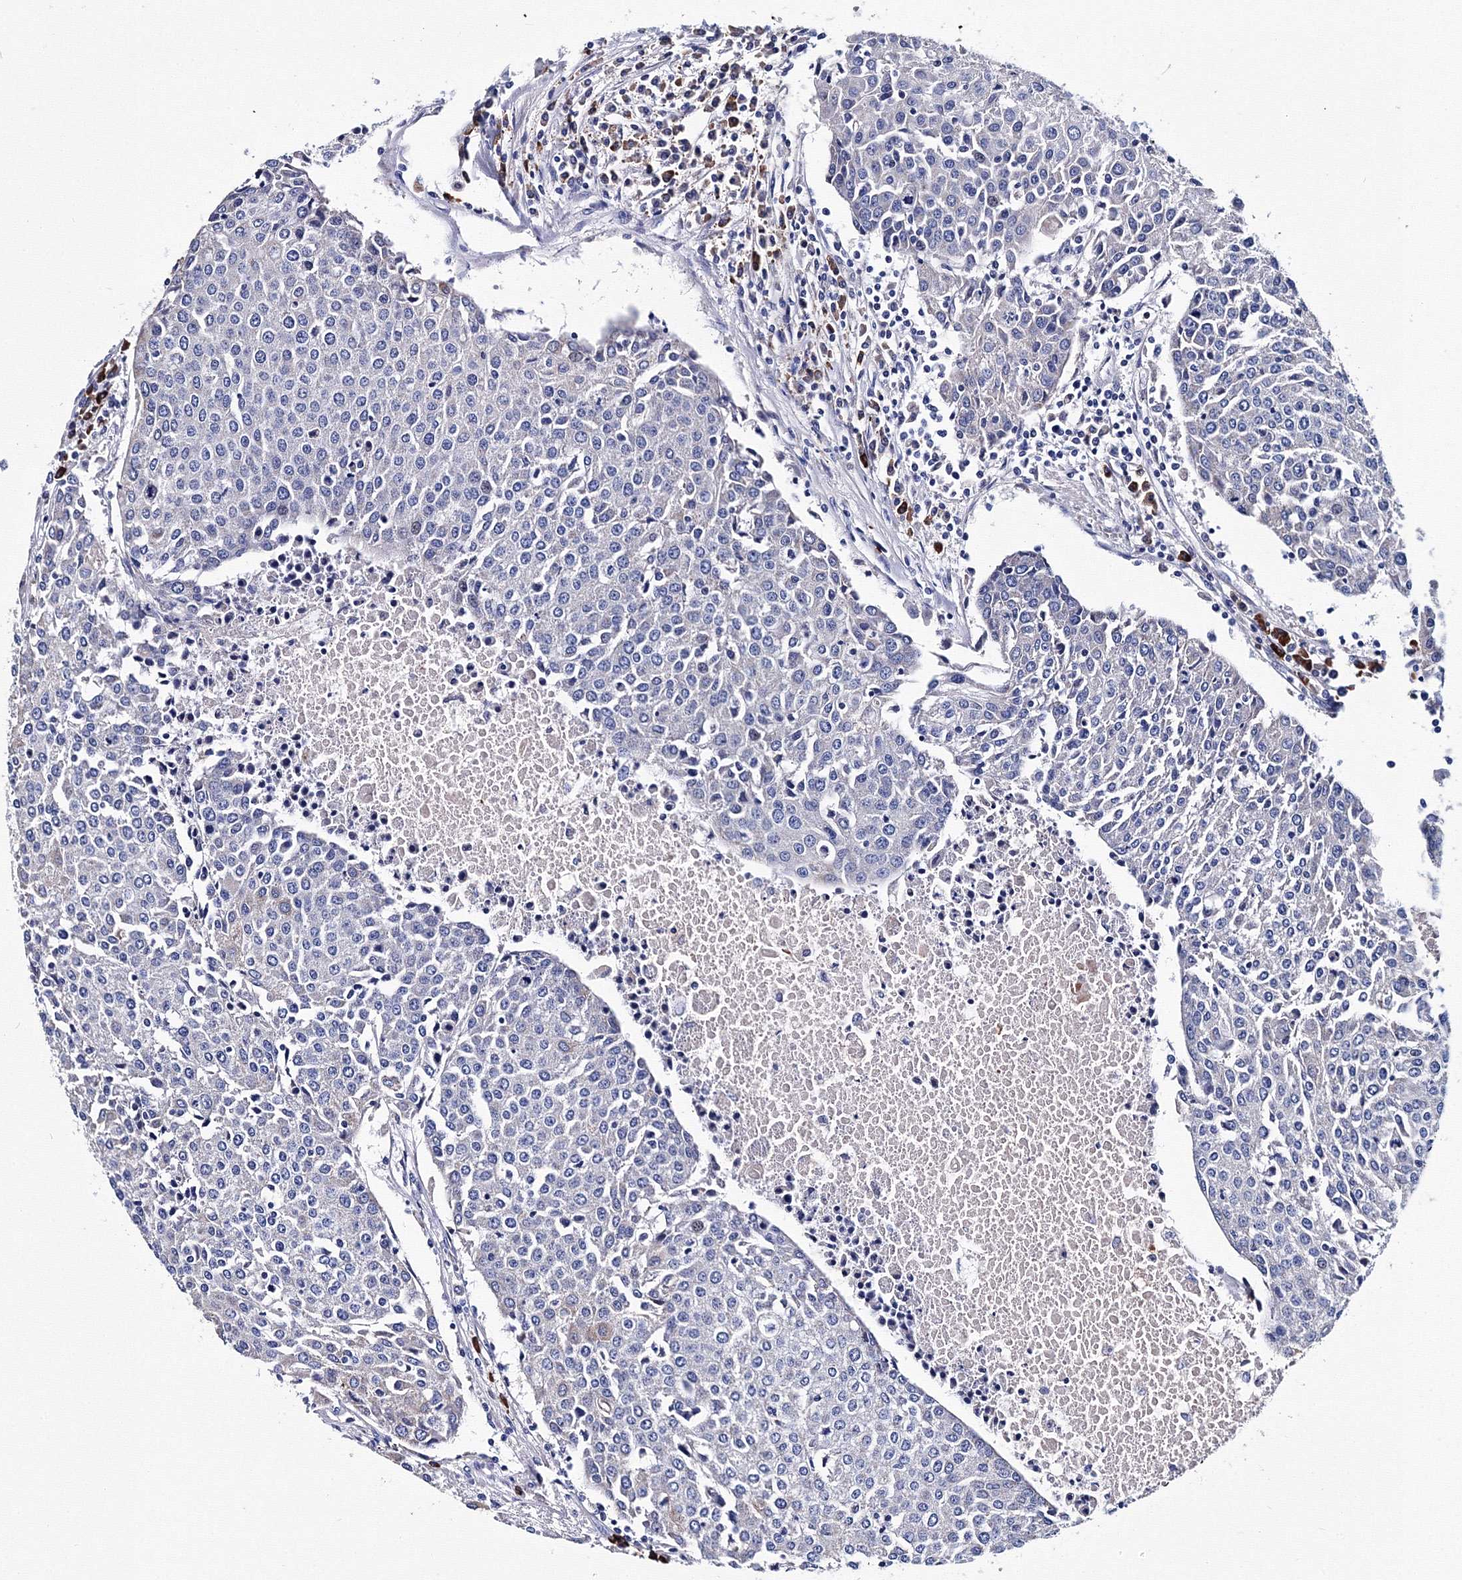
{"staining": {"intensity": "negative", "quantity": "none", "location": "none"}, "tissue": "urothelial cancer", "cell_type": "Tumor cells", "image_type": "cancer", "snomed": [{"axis": "morphology", "description": "Urothelial carcinoma, High grade"}, {"axis": "topography", "description": "Urinary bladder"}], "caption": "Immunohistochemistry (IHC) of urothelial cancer exhibits no staining in tumor cells.", "gene": "TRPM2", "patient": {"sex": "female", "age": 85}}